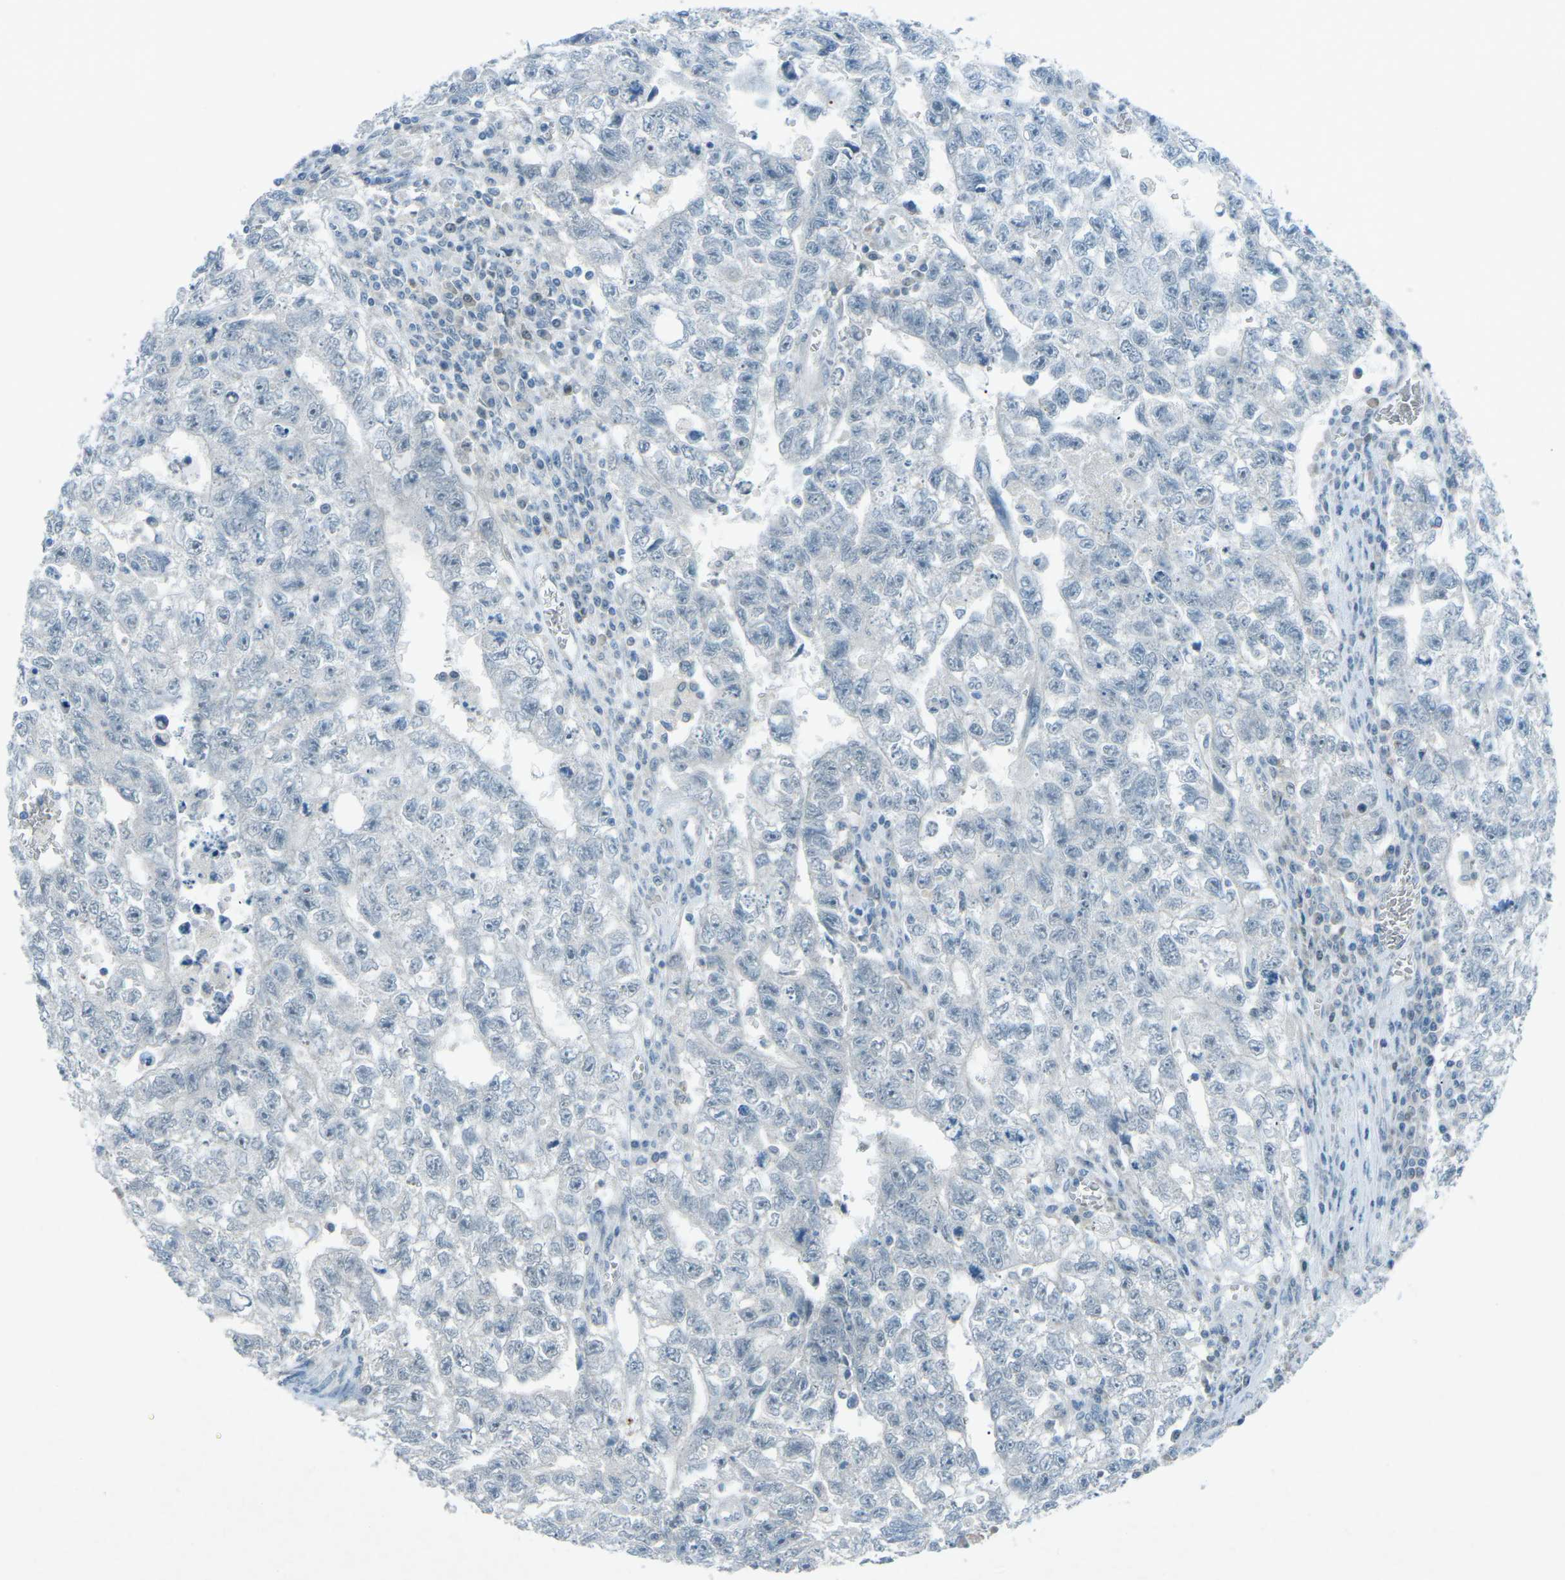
{"staining": {"intensity": "negative", "quantity": "none", "location": "none"}, "tissue": "testis cancer", "cell_type": "Tumor cells", "image_type": "cancer", "snomed": [{"axis": "morphology", "description": "Seminoma, NOS"}, {"axis": "morphology", "description": "Carcinoma, Embryonal, NOS"}, {"axis": "topography", "description": "Testis"}], "caption": "This is an IHC micrograph of testis seminoma. There is no expression in tumor cells.", "gene": "PRKCA", "patient": {"sex": "male", "age": 38}}